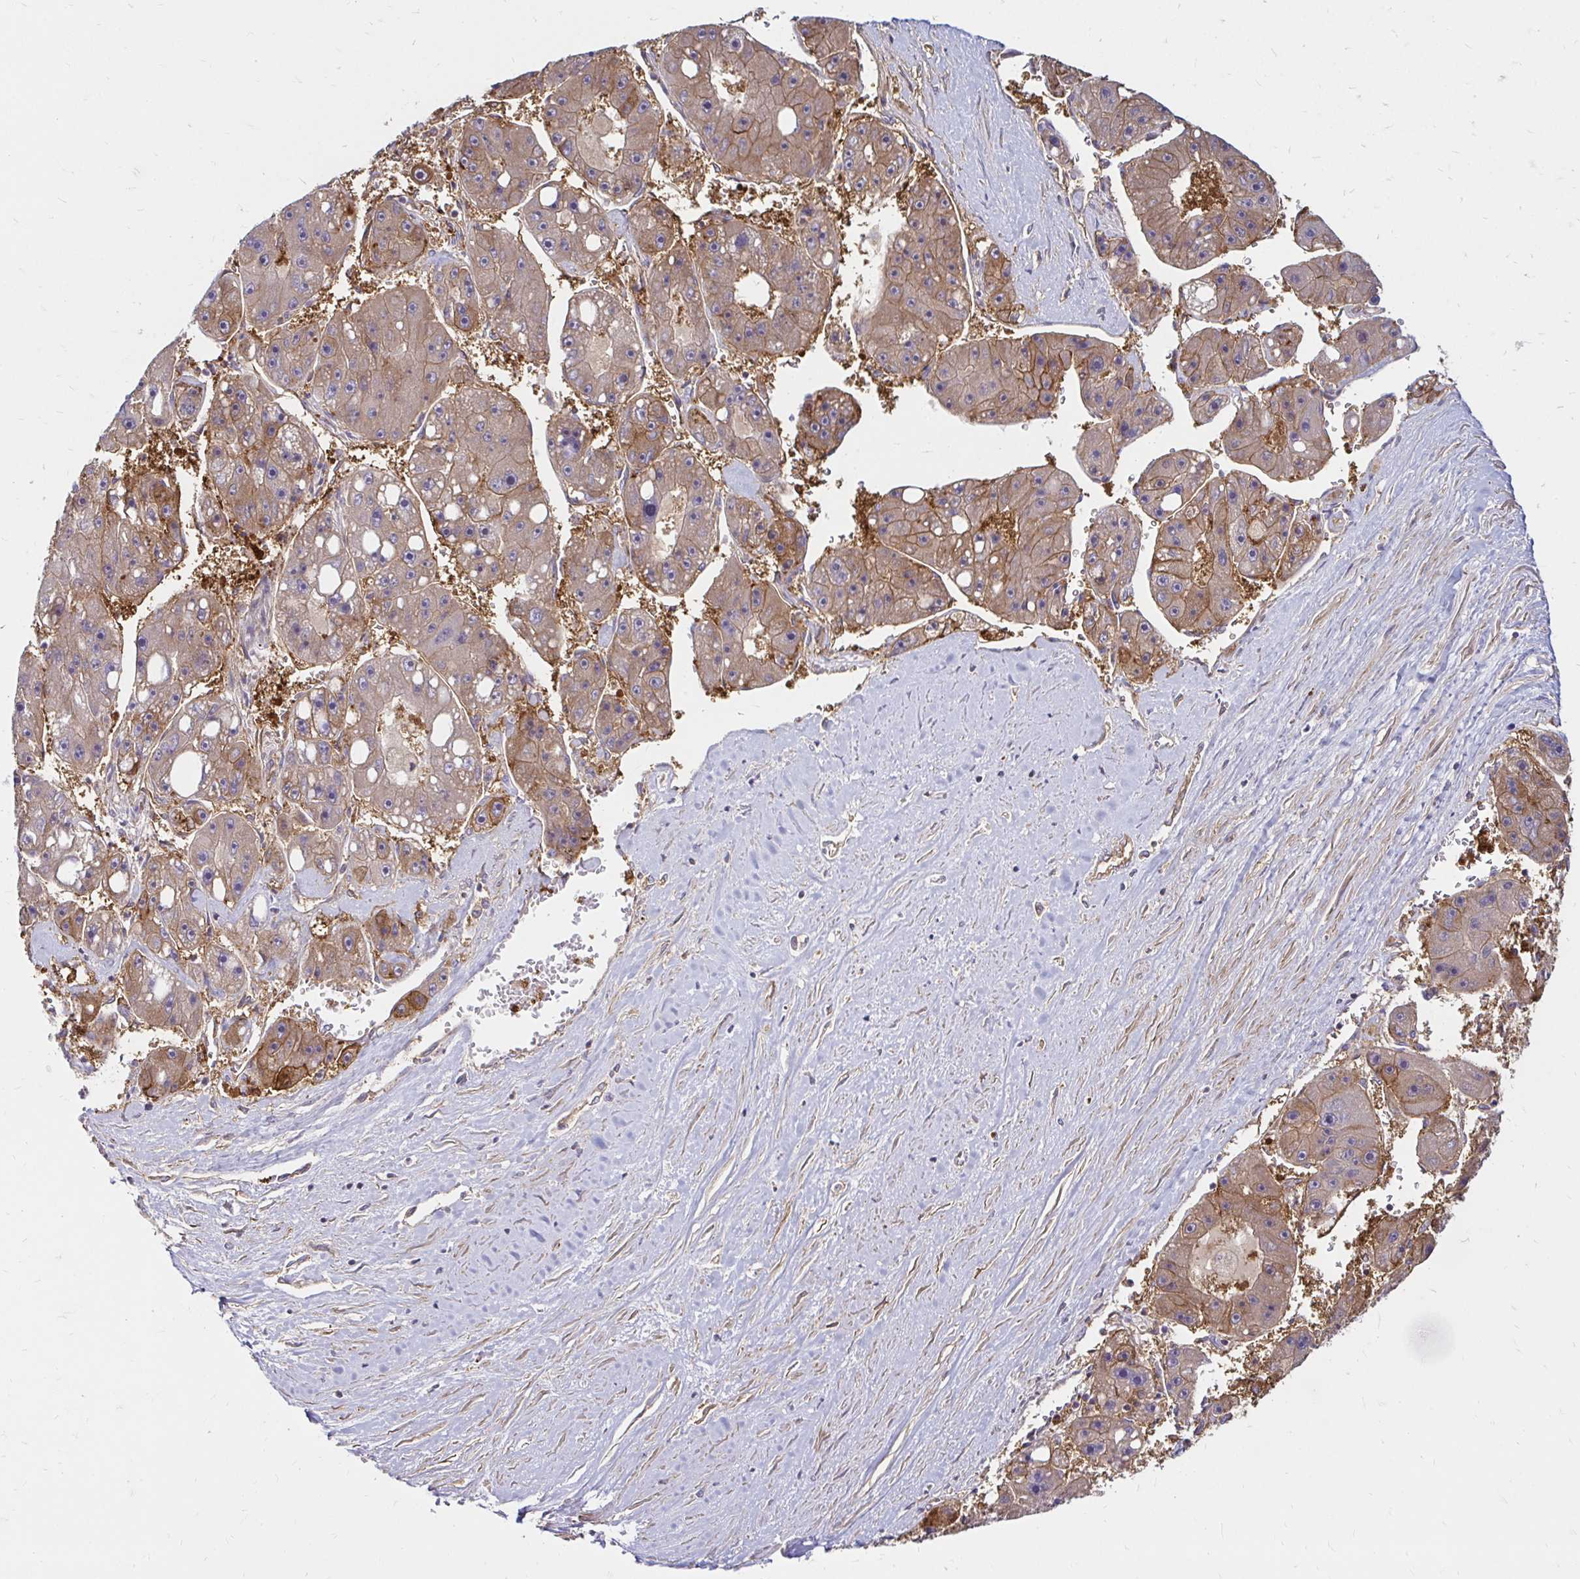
{"staining": {"intensity": "weak", "quantity": "<25%", "location": "cytoplasmic/membranous"}, "tissue": "liver cancer", "cell_type": "Tumor cells", "image_type": "cancer", "snomed": [{"axis": "morphology", "description": "Carcinoma, Hepatocellular, NOS"}, {"axis": "topography", "description": "Liver"}], "caption": "Image shows no significant protein expression in tumor cells of liver cancer (hepatocellular carcinoma).", "gene": "ITGA2", "patient": {"sex": "female", "age": 61}}